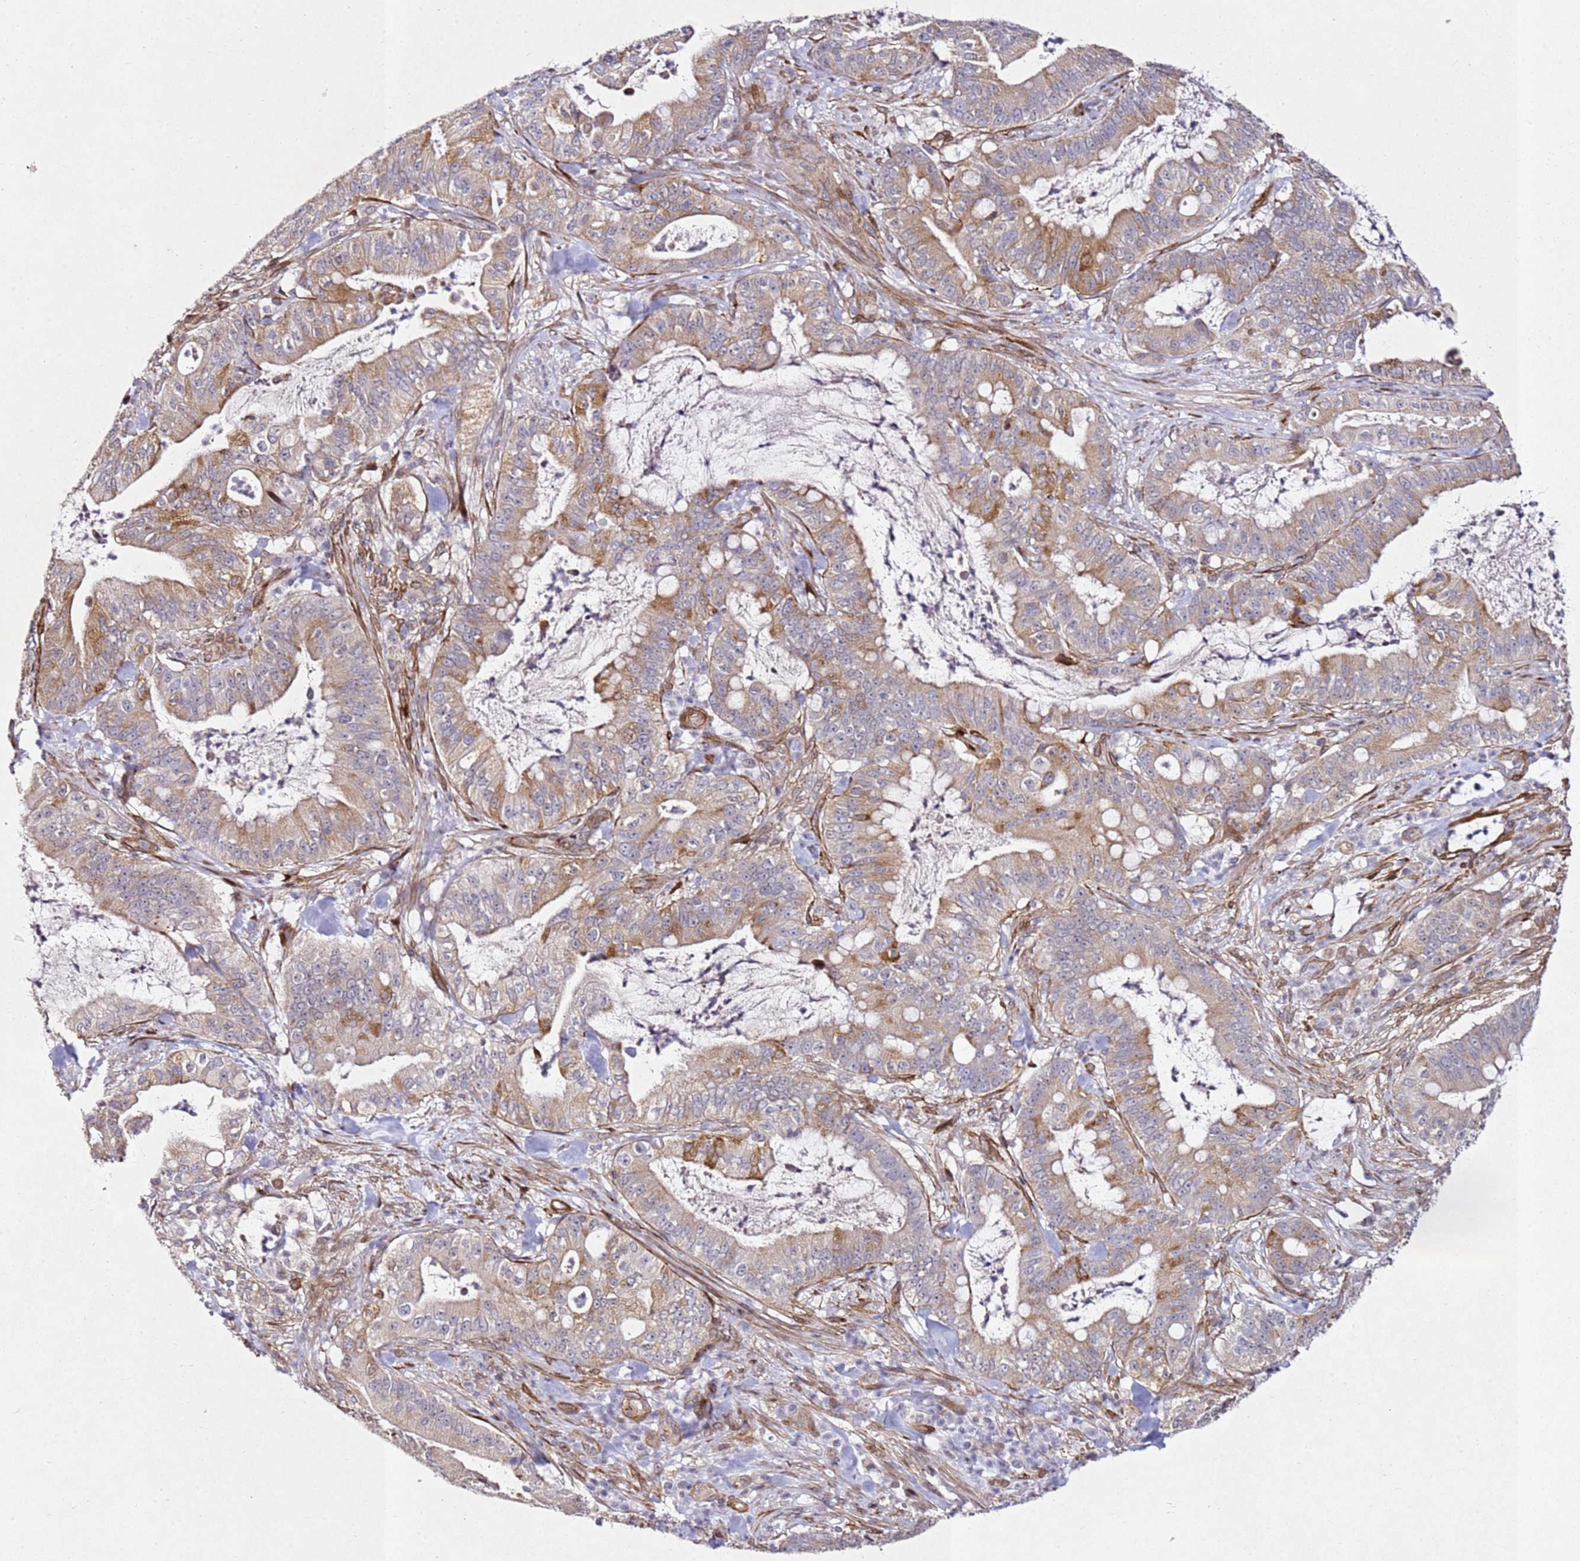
{"staining": {"intensity": "moderate", "quantity": "<25%", "location": "cytoplasmic/membranous"}, "tissue": "pancreatic cancer", "cell_type": "Tumor cells", "image_type": "cancer", "snomed": [{"axis": "morphology", "description": "Adenocarcinoma, NOS"}, {"axis": "topography", "description": "Pancreas"}], "caption": "Adenocarcinoma (pancreatic) was stained to show a protein in brown. There is low levels of moderate cytoplasmic/membranous expression in about <25% of tumor cells.", "gene": "ZNF296", "patient": {"sex": "male", "age": 71}}